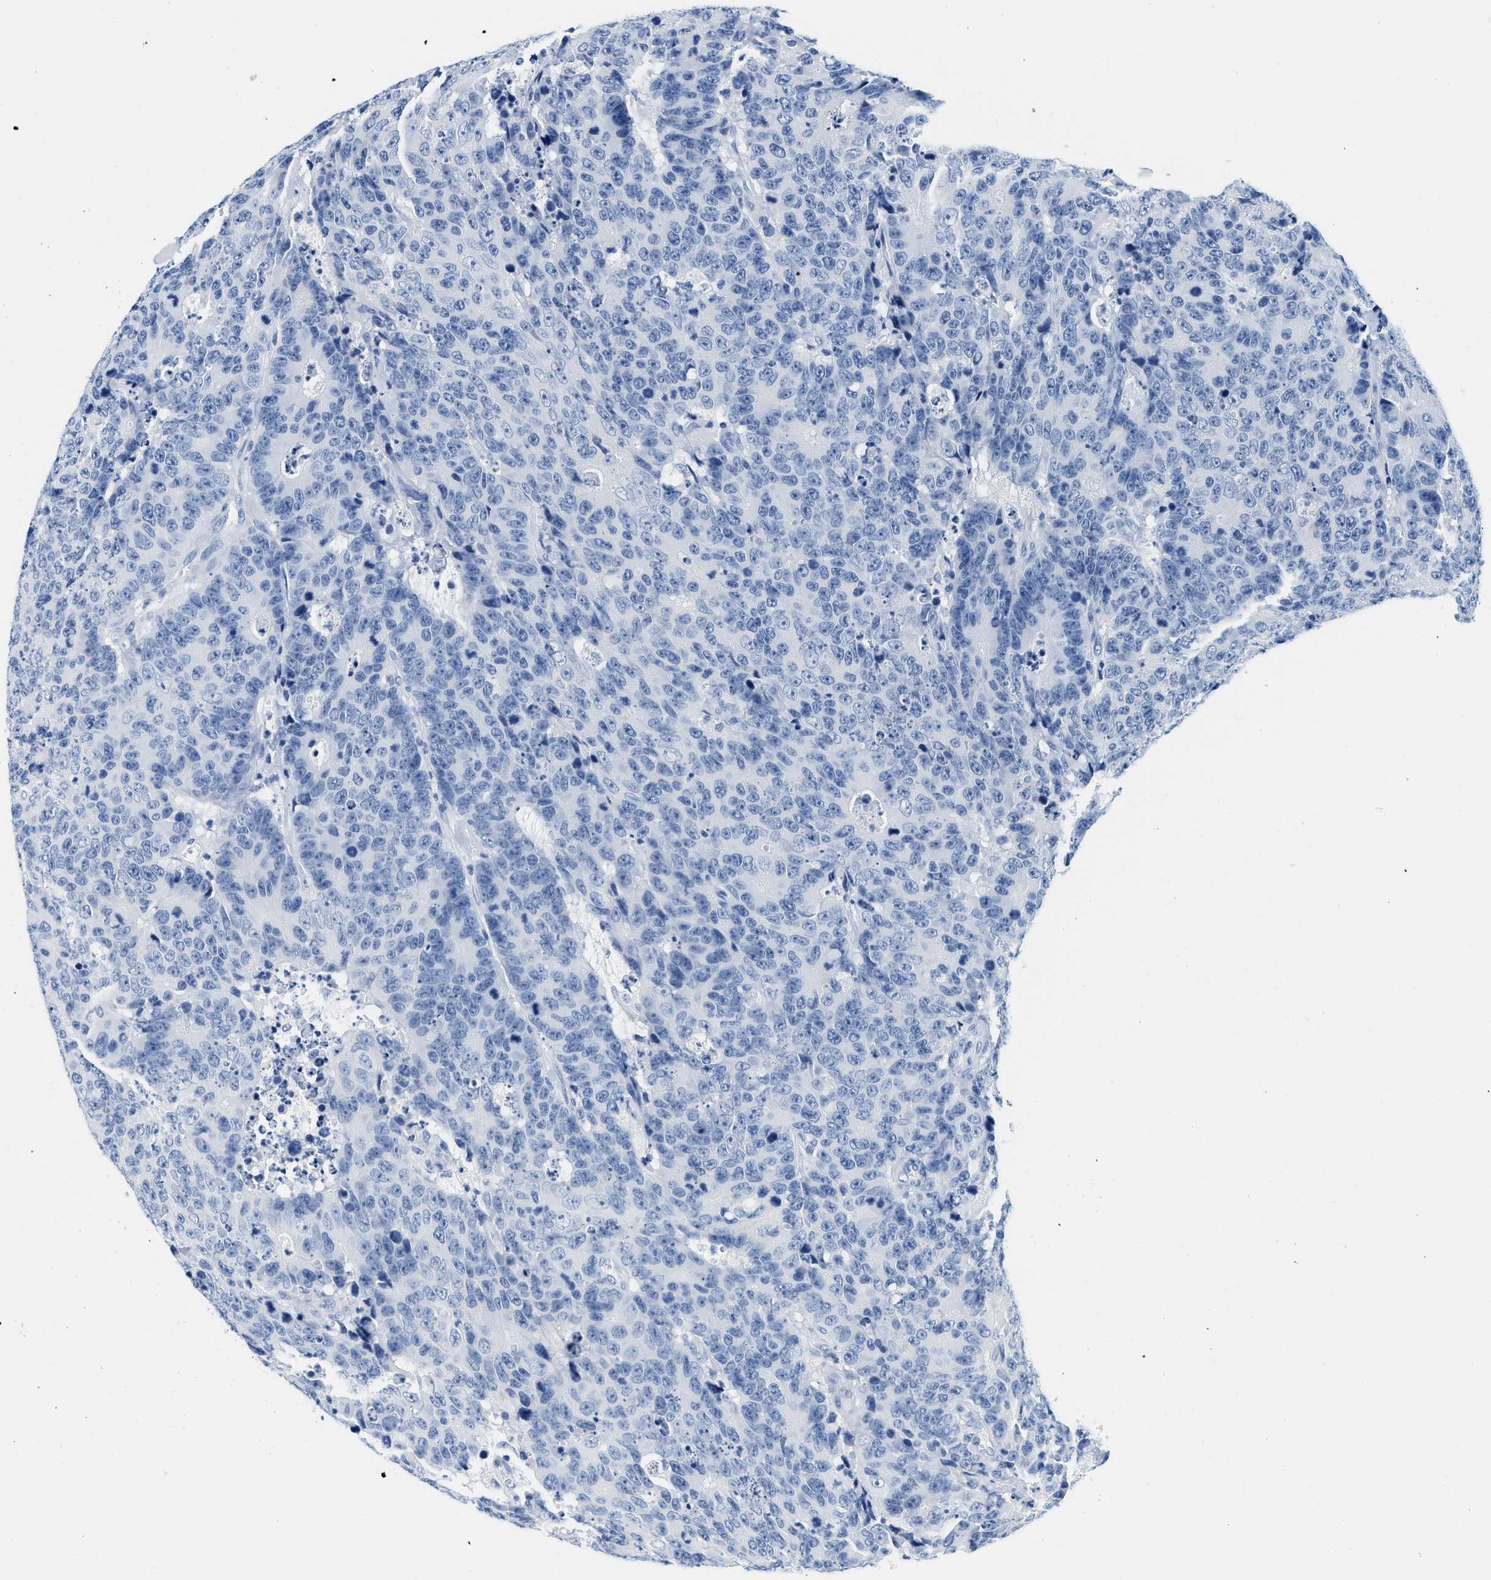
{"staining": {"intensity": "negative", "quantity": "none", "location": "none"}, "tissue": "colorectal cancer", "cell_type": "Tumor cells", "image_type": "cancer", "snomed": [{"axis": "morphology", "description": "Adenocarcinoma, NOS"}, {"axis": "topography", "description": "Colon"}], "caption": "High magnification brightfield microscopy of colorectal cancer (adenocarcinoma) stained with DAB (3,3'-diaminobenzidine) (brown) and counterstained with hematoxylin (blue): tumor cells show no significant expression. Brightfield microscopy of immunohistochemistry stained with DAB (brown) and hematoxylin (blue), captured at high magnification.", "gene": "GSN", "patient": {"sex": "female", "age": 86}}